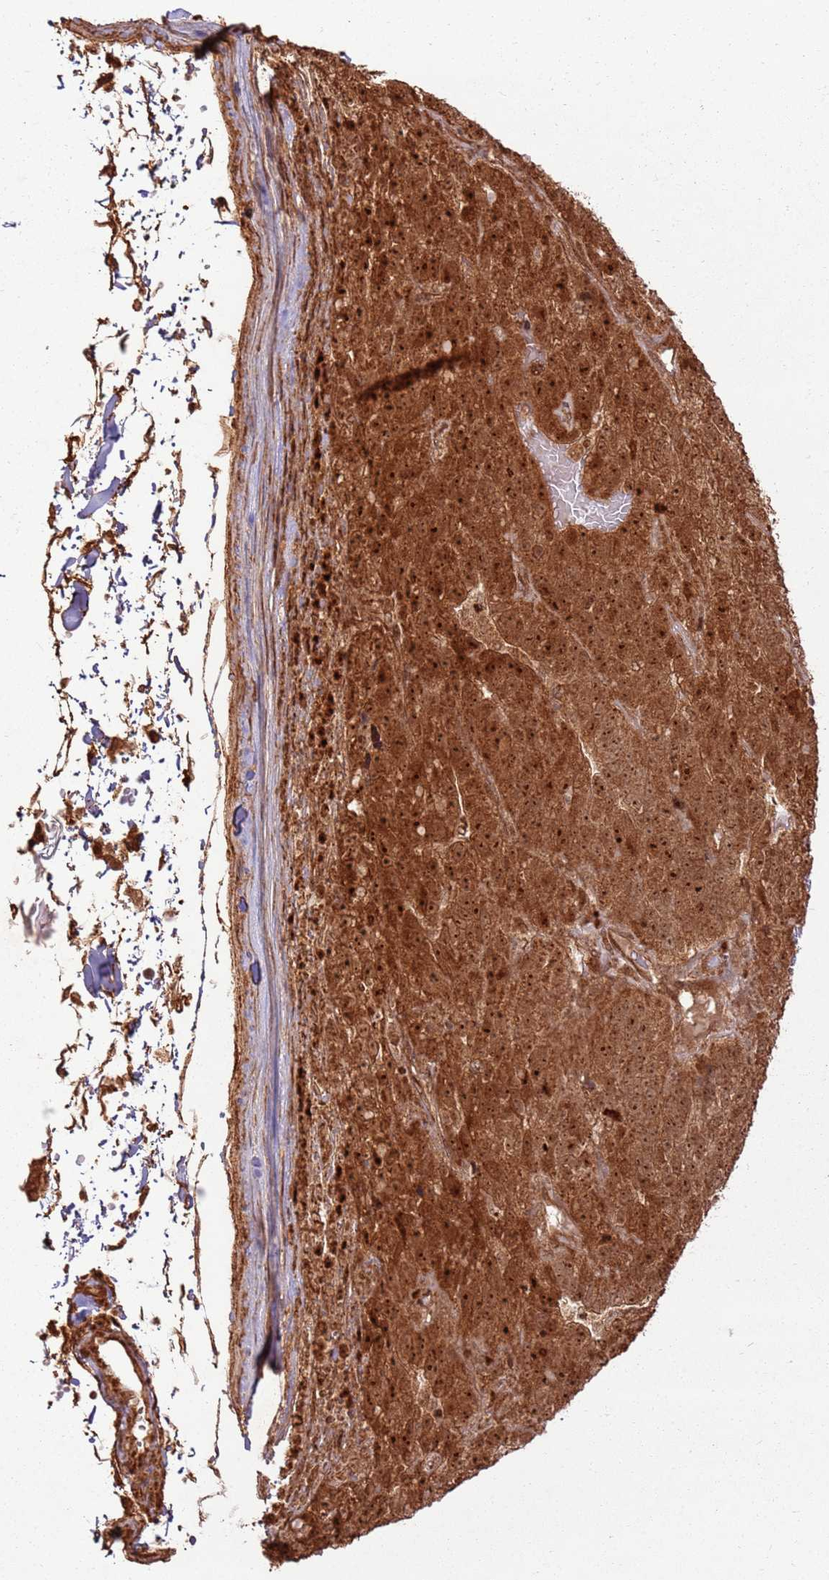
{"staining": {"intensity": "strong", "quantity": ">75%", "location": "cytoplasmic/membranous,nuclear"}, "tissue": "pancreatic cancer", "cell_type": "Tumor cells", "image_type": "cancer", "snomed": [{"axis": "morphology", "description": "Adenocarcinoma, NOS"}, {"axis": "topography", "description": "Pancreas"}], "caption": "A high amount of strong cytoplasmic/membranous and nuclear positivity is identified in about >75% of tumor cells in pancreatic cancer tissue.", "gene": "TBC1D13", "patient": {"sex": "female", "age": 61}}